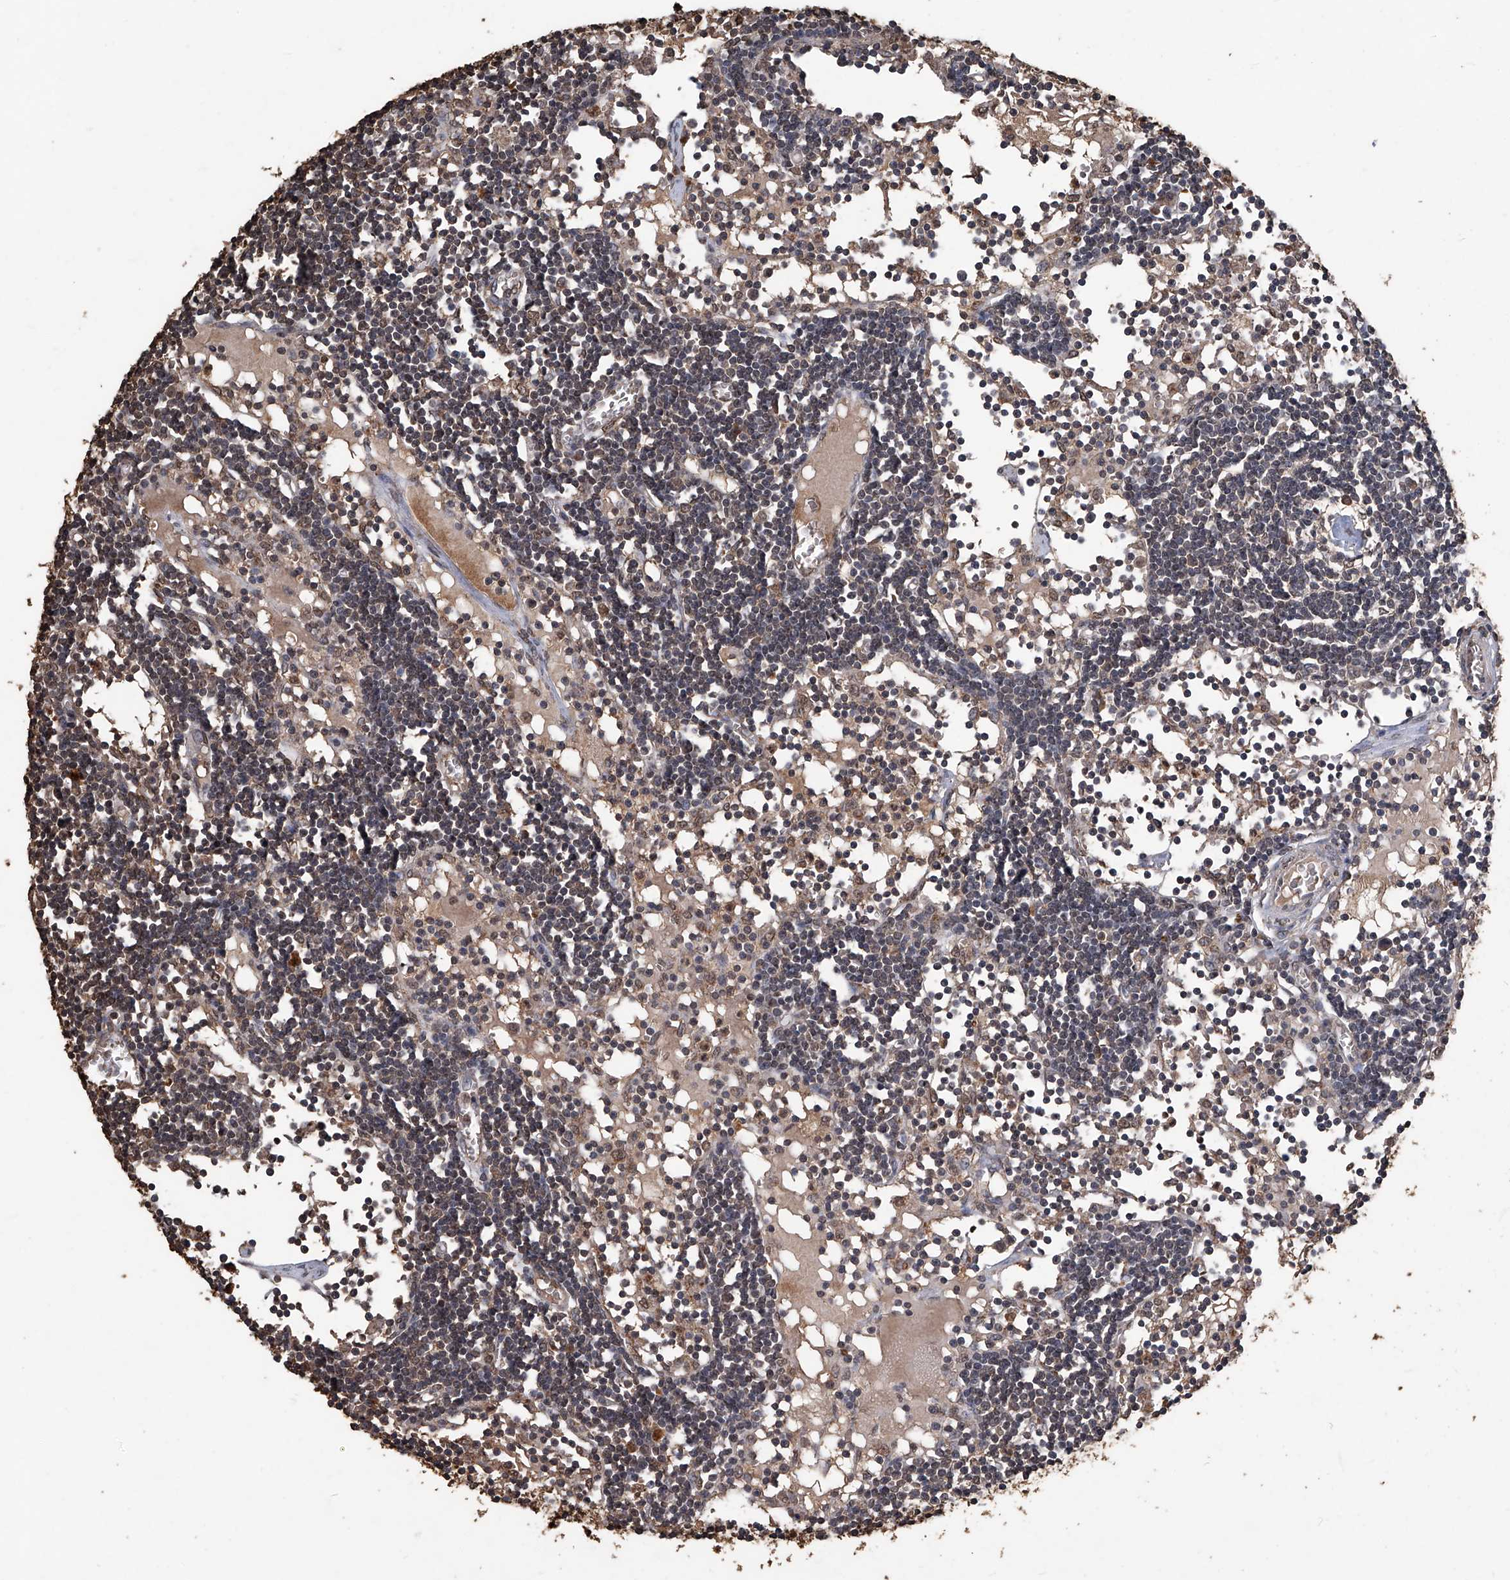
{"staining": {"intensity": "weak", "quantity": "25%-75%", "location": "cytoplasmic/membranous"}, "tissue": "lymph node", "cell_type": "Germinal center cells", "image_type": "normal", "snomed": [{"axis": "morphology", "description": "Normal tissue, NOS"}, {"axis": "topography", "description": "Lymph node"}], "caption": "Protein expression analysis of unremarkable lymph node reveals weak cytoplasmic/membranous positivity in approximately 25%-75% of germinal center cells.", "gene": "STARD7", "patient": {"sex": "female", "age": 11}}